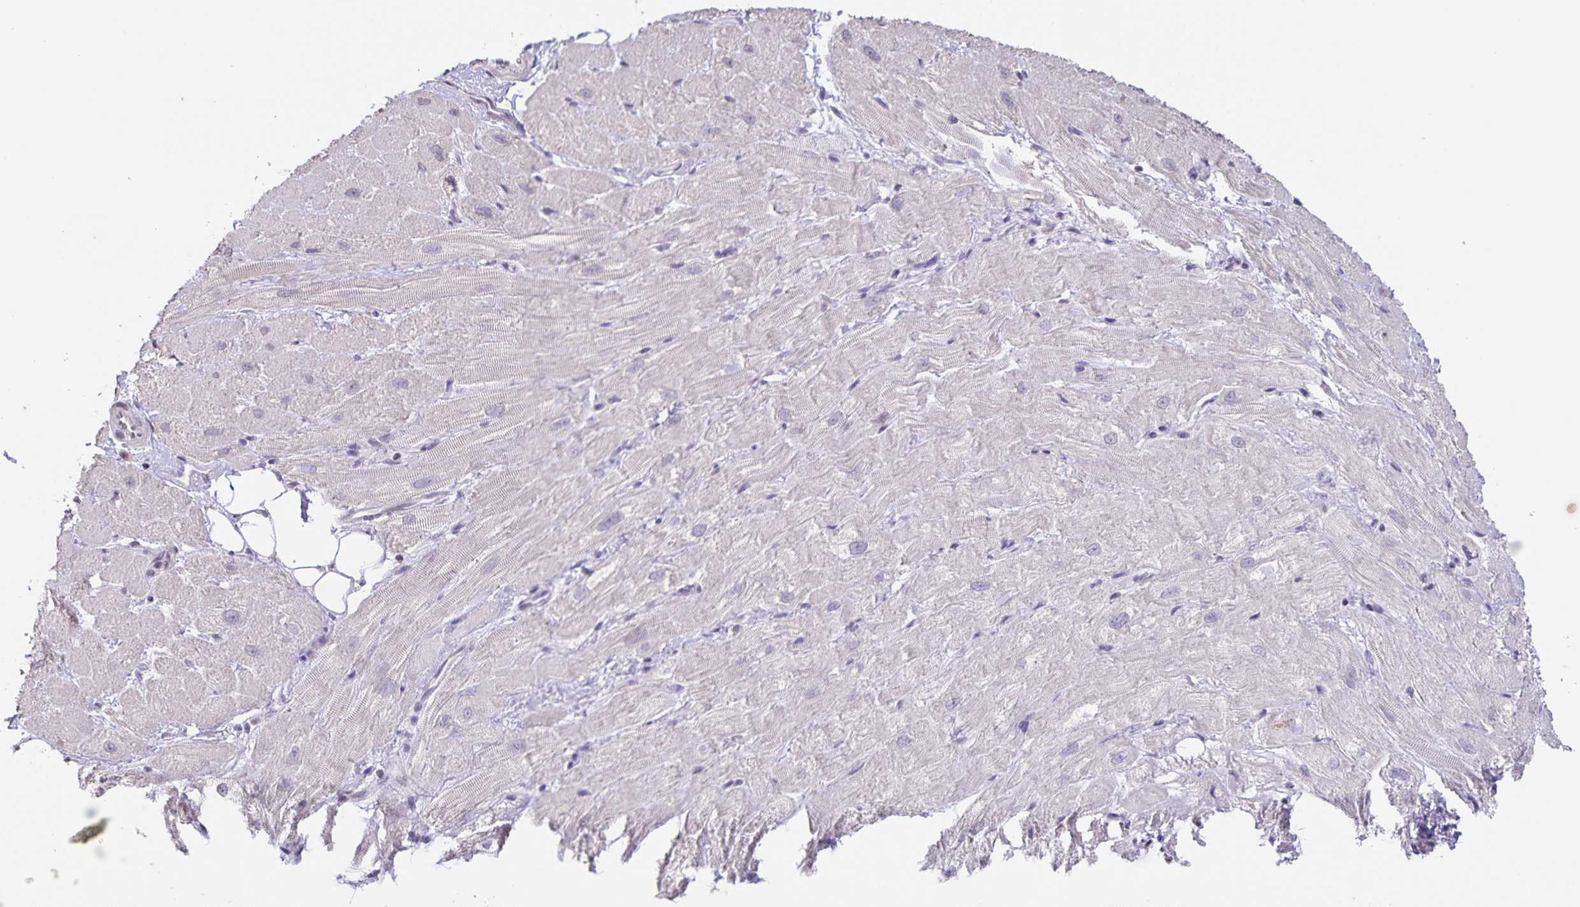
{"staining": {"intensity": "negative", "quantity": "none", "location": "none"}, "tissue": "heart muscle", "cell_type": "Cardiomyocytes", "image_type": "normal", "snomed": [{"axis": "morphology", "description": "Normal tissue, NOS"}, {"axis": "topography", "description": "Heart"}], "caption": "High power microscopy image of an IHC micrograph of unremarkable heart muscle, revealing no significant positivity in cardiomyocytes. Nuclei are stained in blue.", "gene": "AQP4", "patient": {"sex": "male", "age": 62}}